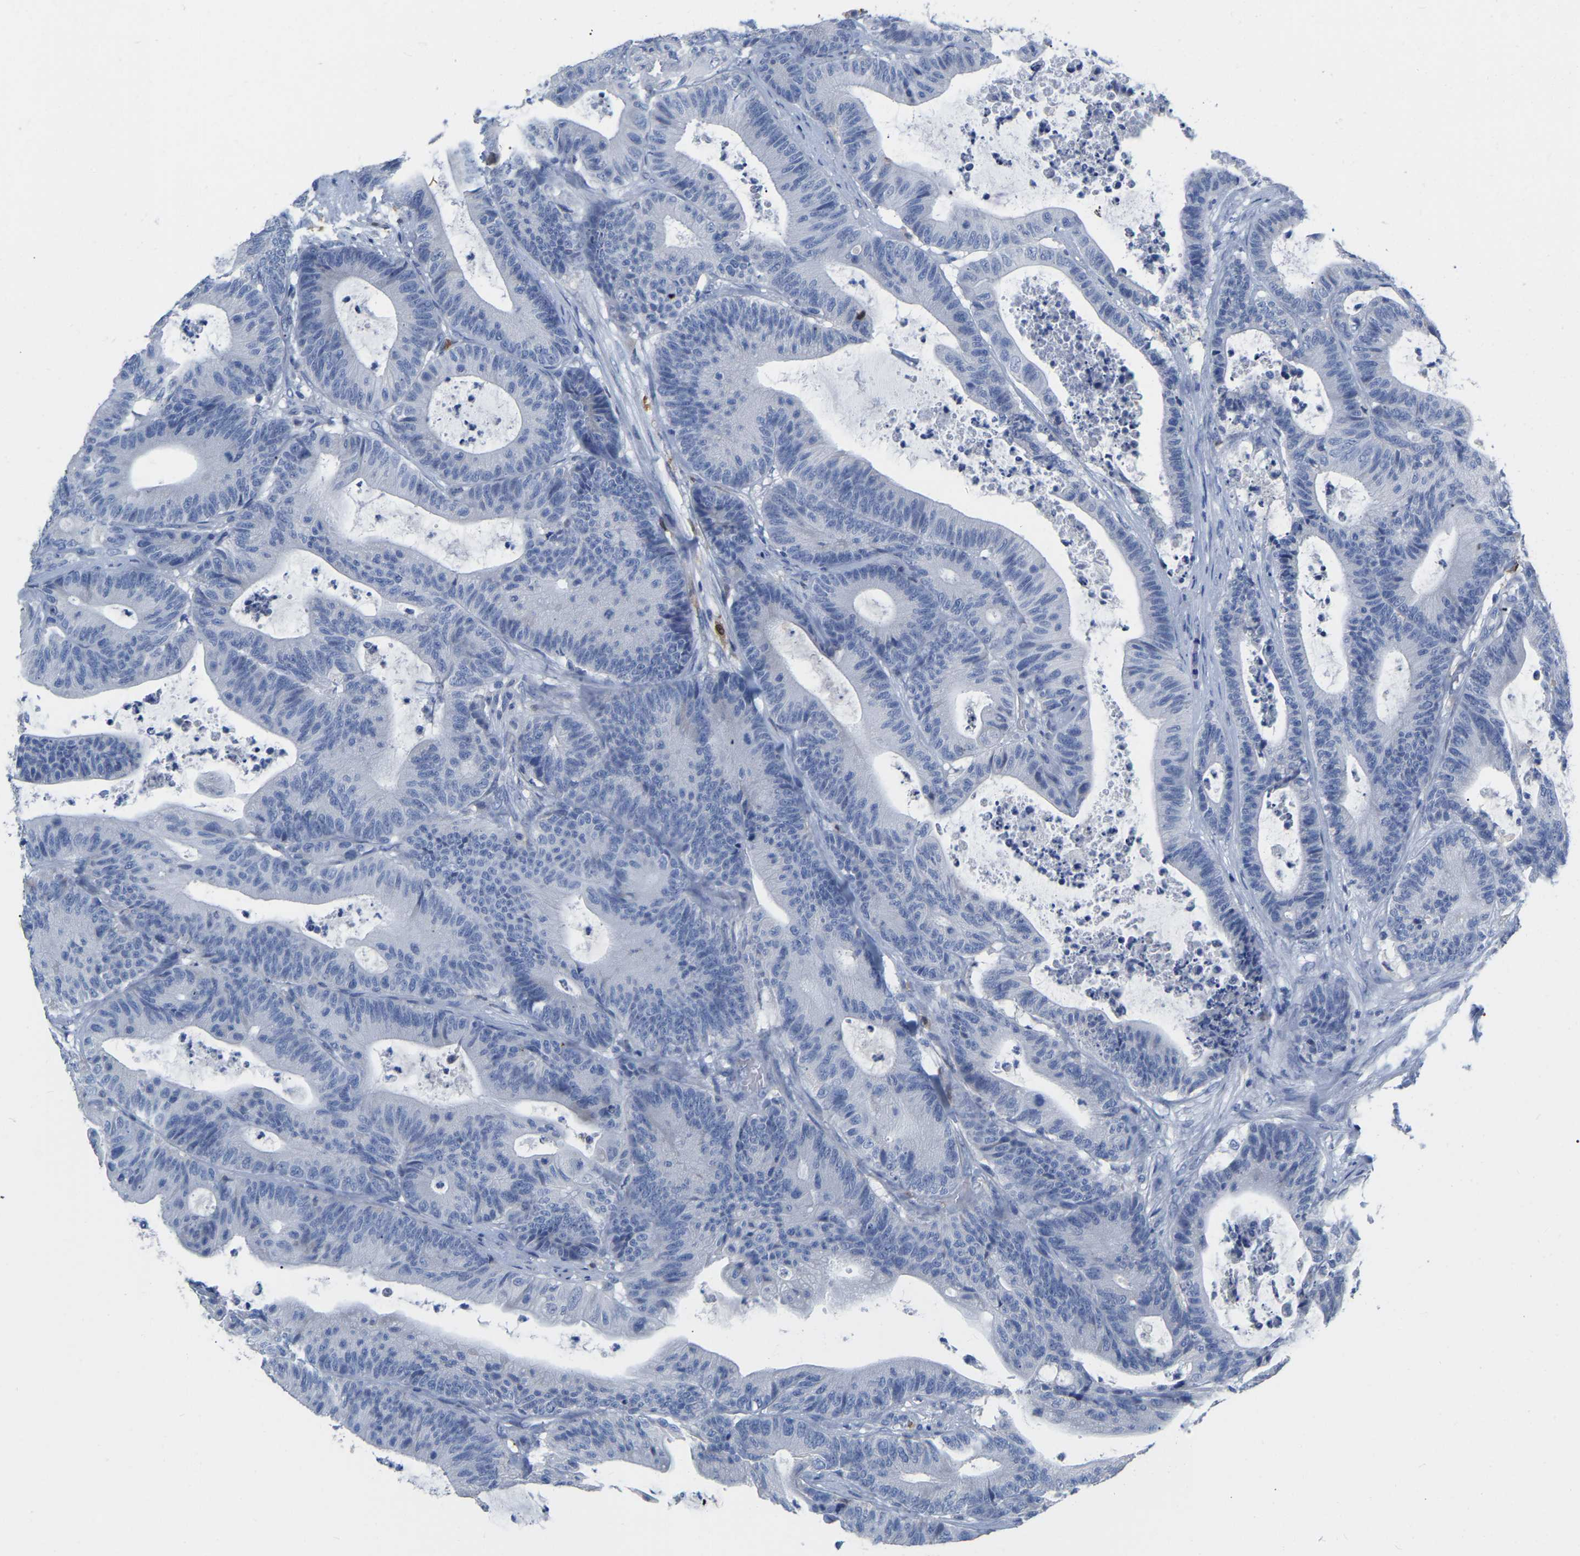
{"staining": {"intensity": "negative", "quantity": "none", "location": "none"}, "tissue": "colorectal cancer", "cell_type": "Tumor cells", "image_type": "cancer", "snomed": [{"axis": "morphology", "description": "Adenocarcinoma, NOS"}, {"axis": "topography", "description": "Colon"}], "caption": "The immunohistochemistry micrograph has no significant positivity in tumor cells of colorectal cancer tissue.", "gene": "ULBP2", "patient": {"sex": "female", "age": 84}}